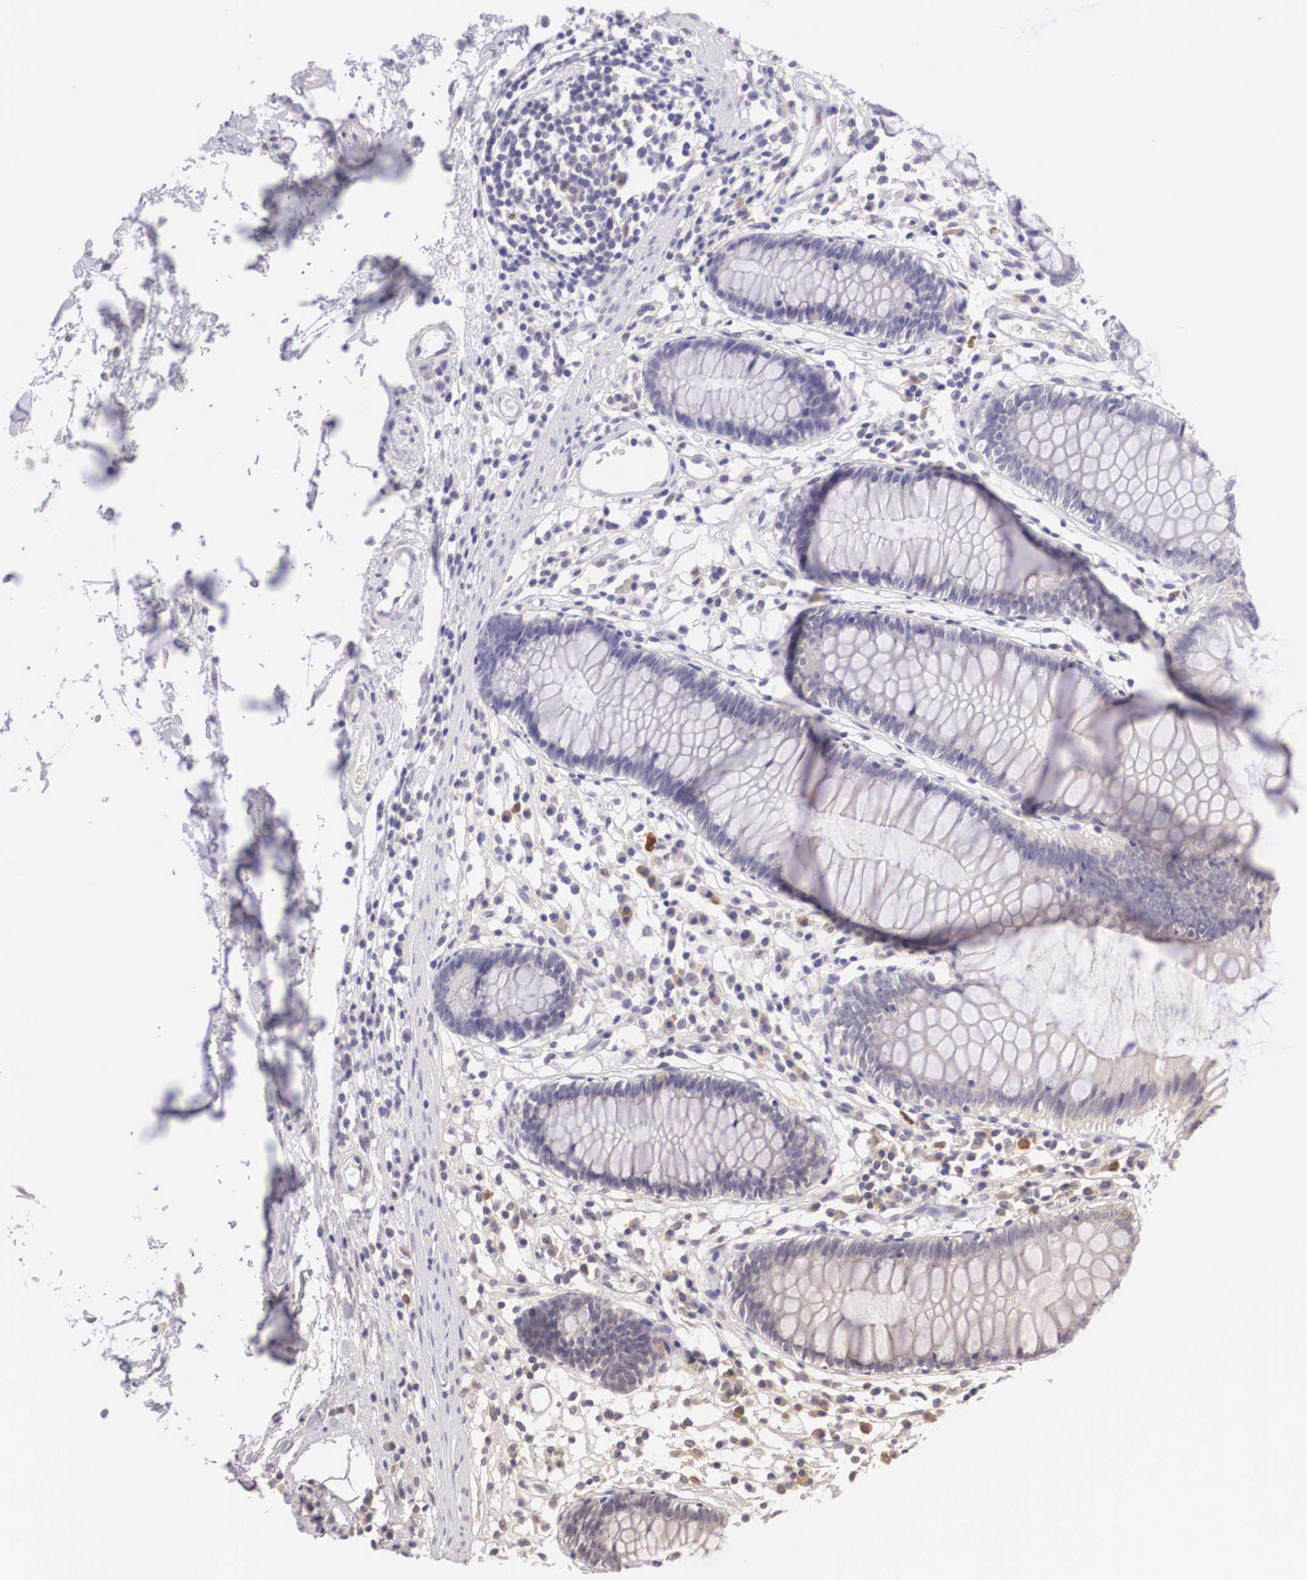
{"staining": {"intensity": "negative", "quantity": "none", "location": "none"}, "tissue": "colon", "cell_type": "Endothelial cells", "image_type": "normal", "snomed": [{"axis": "morphology", "description": "Normal tissue, NOS"}, {"axis": "topography", "description": "Colon"}], "caption": "IHC histopathology image of benign colon: colon stained with DAB reveals no significant protein positivity in endothelial cells.", "gene": "BCL6", "patient": {"sex": "female", "age": 55}}